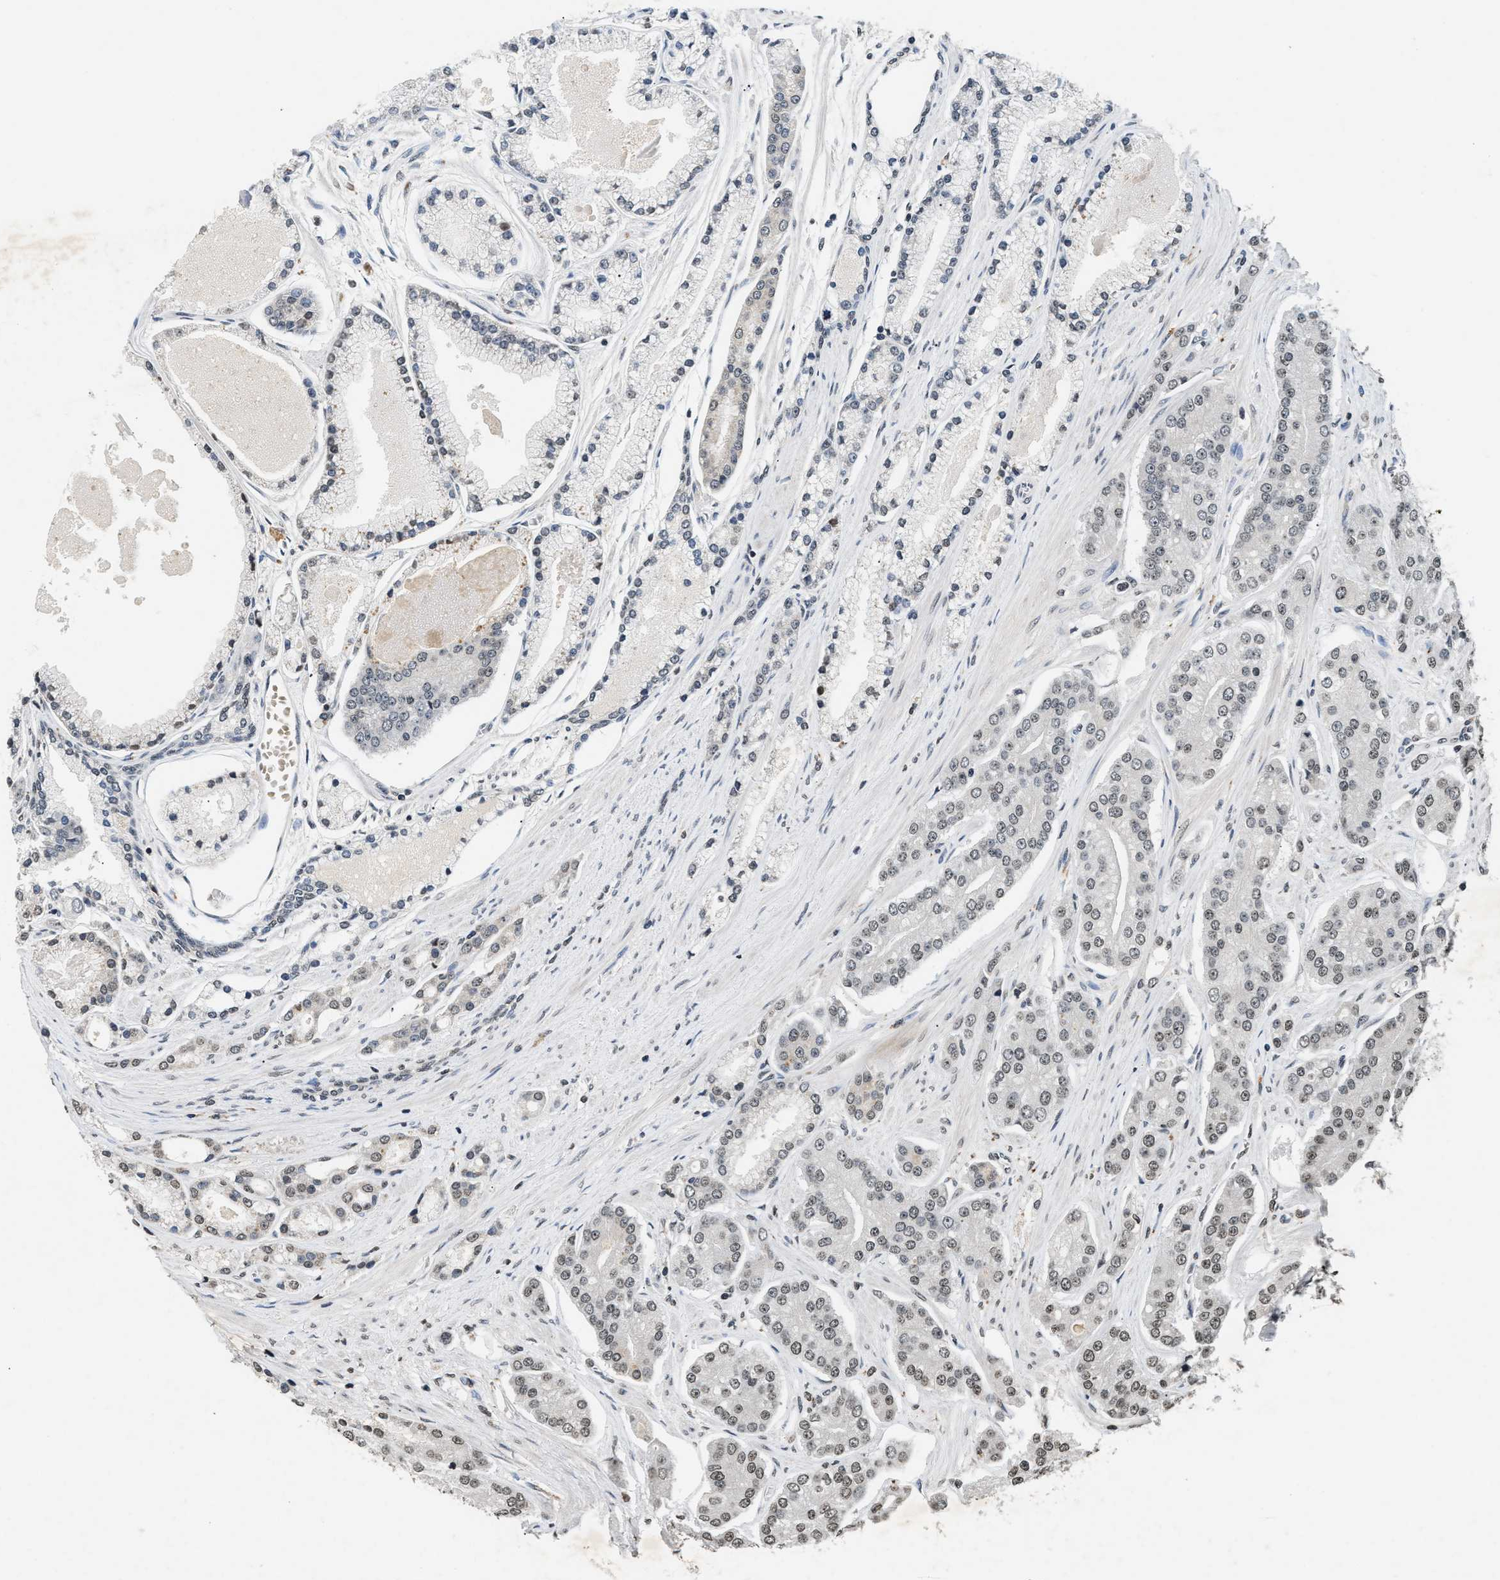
{"staining": {"intensity": "weak", "quantity": "<25%", "location": "nuclear"}, "tissue": "prostate cancer", "cell_type": "Tumor cells", "image_type": "cancer", "snomed": [{"axis": "morphology", "description": "Adenocarcinoma, High grade"}, {"axis": "topography", "description": "Prostate"}], "caption": "This is an immunohistochemistry micrograph of human prostate cancer (high-grade adenocarcinoma). There is no expression in tumor cells.", "gene": "DNASE1L3", "patient": {"sex": "male", "age": 71}}